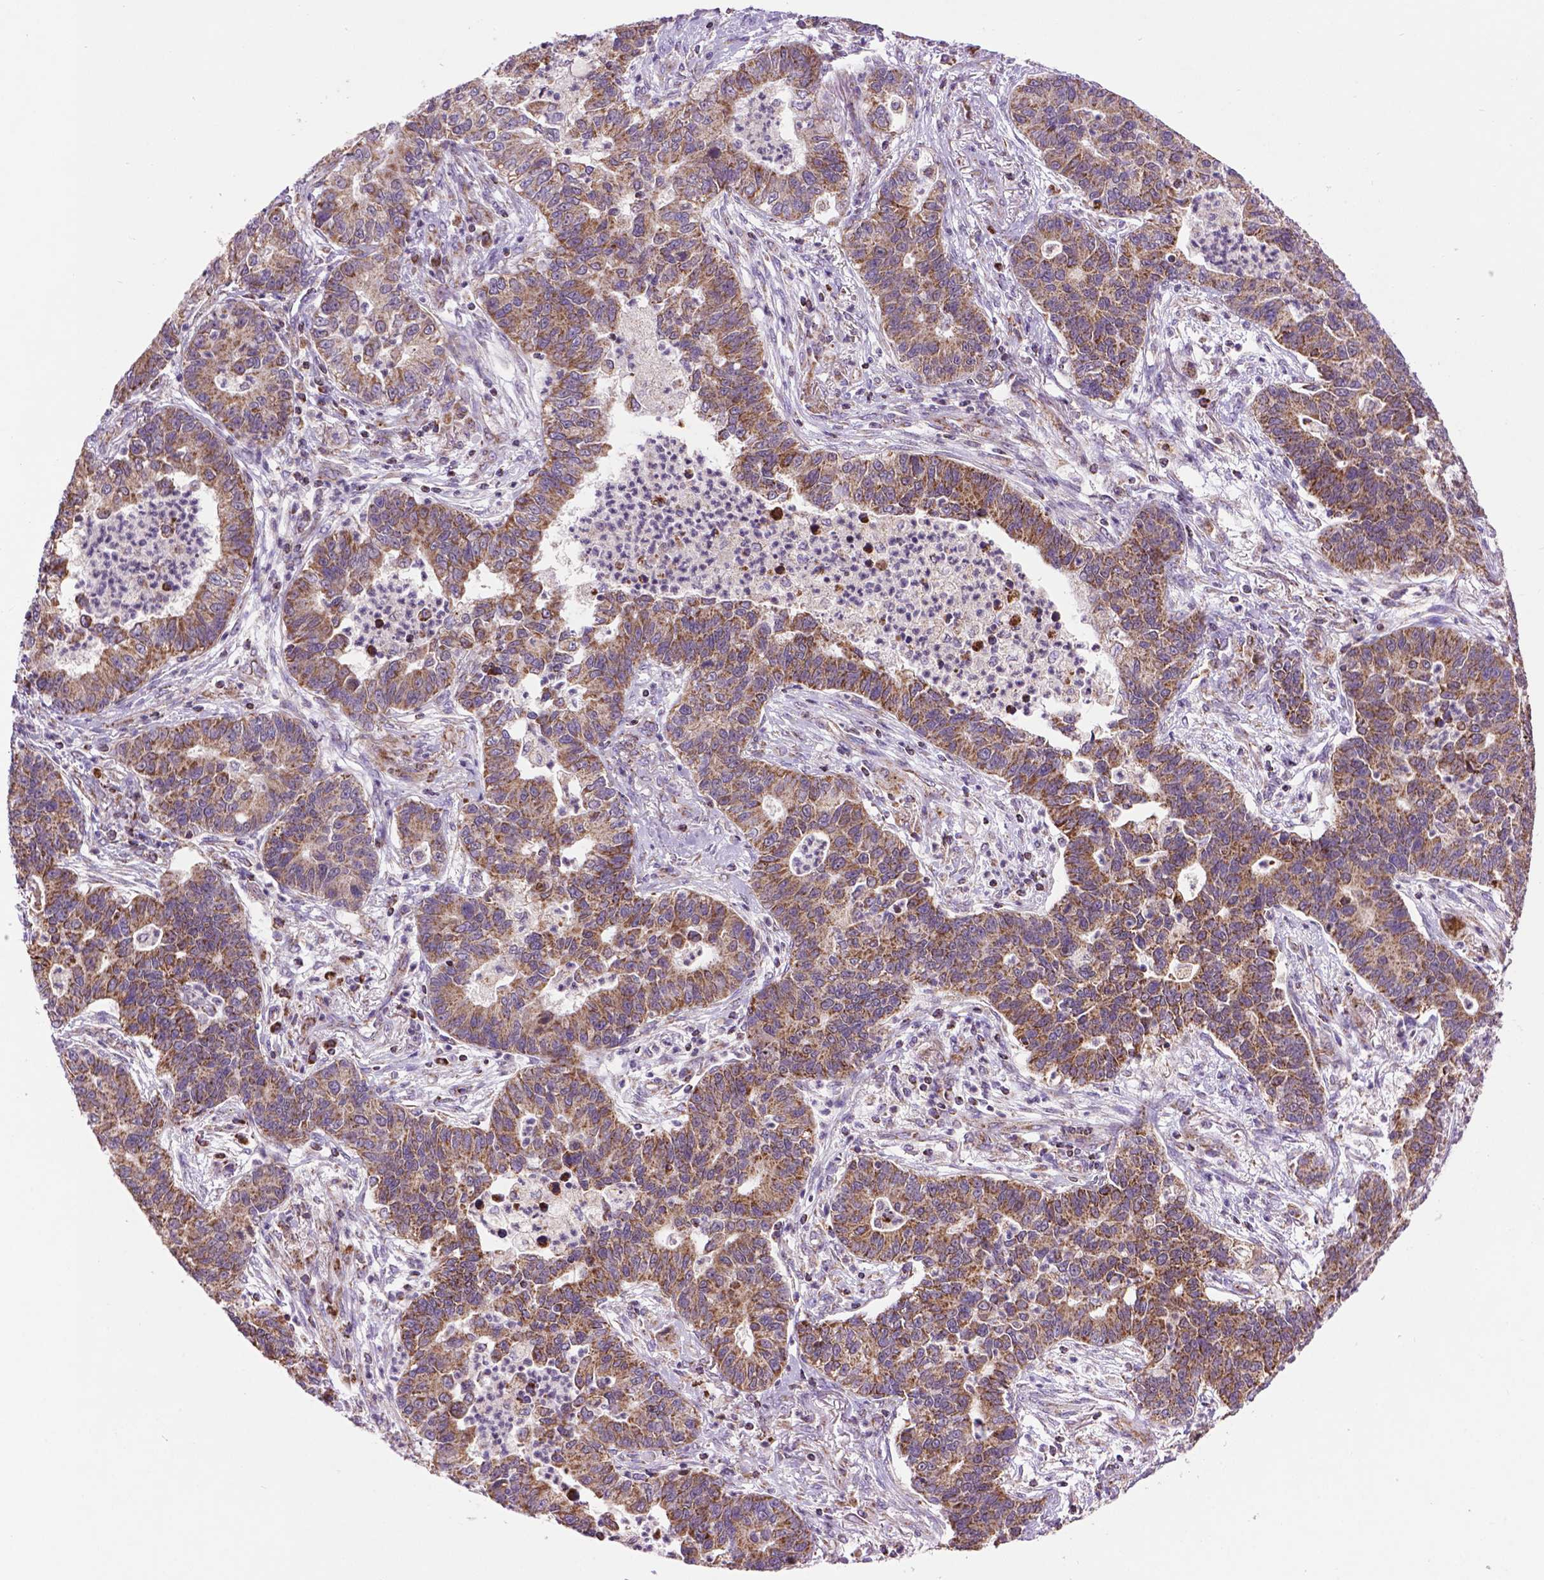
{"staining": {"intensity": "moderate", "quantity": ">75%", "location": "cytoplasmic/membranous"}, "tissue": "lung cancer", "cell_type": "Tumor cells", "image_type": "cancer", "snomed": [{"axis": "morphology", "description": "Adenocarcinoma, NOS"}, {"axis": "topography", "description": "Lung"}], "caption": "Human lung cancer (adenocarcinoma) stained for a protein (brown) shows moderate cytoplasmic/membranous positive positivity in approximately >75% of tumor cells.", "gene": "PYCR3", "patient": {"sex": "female", "age": 57}}